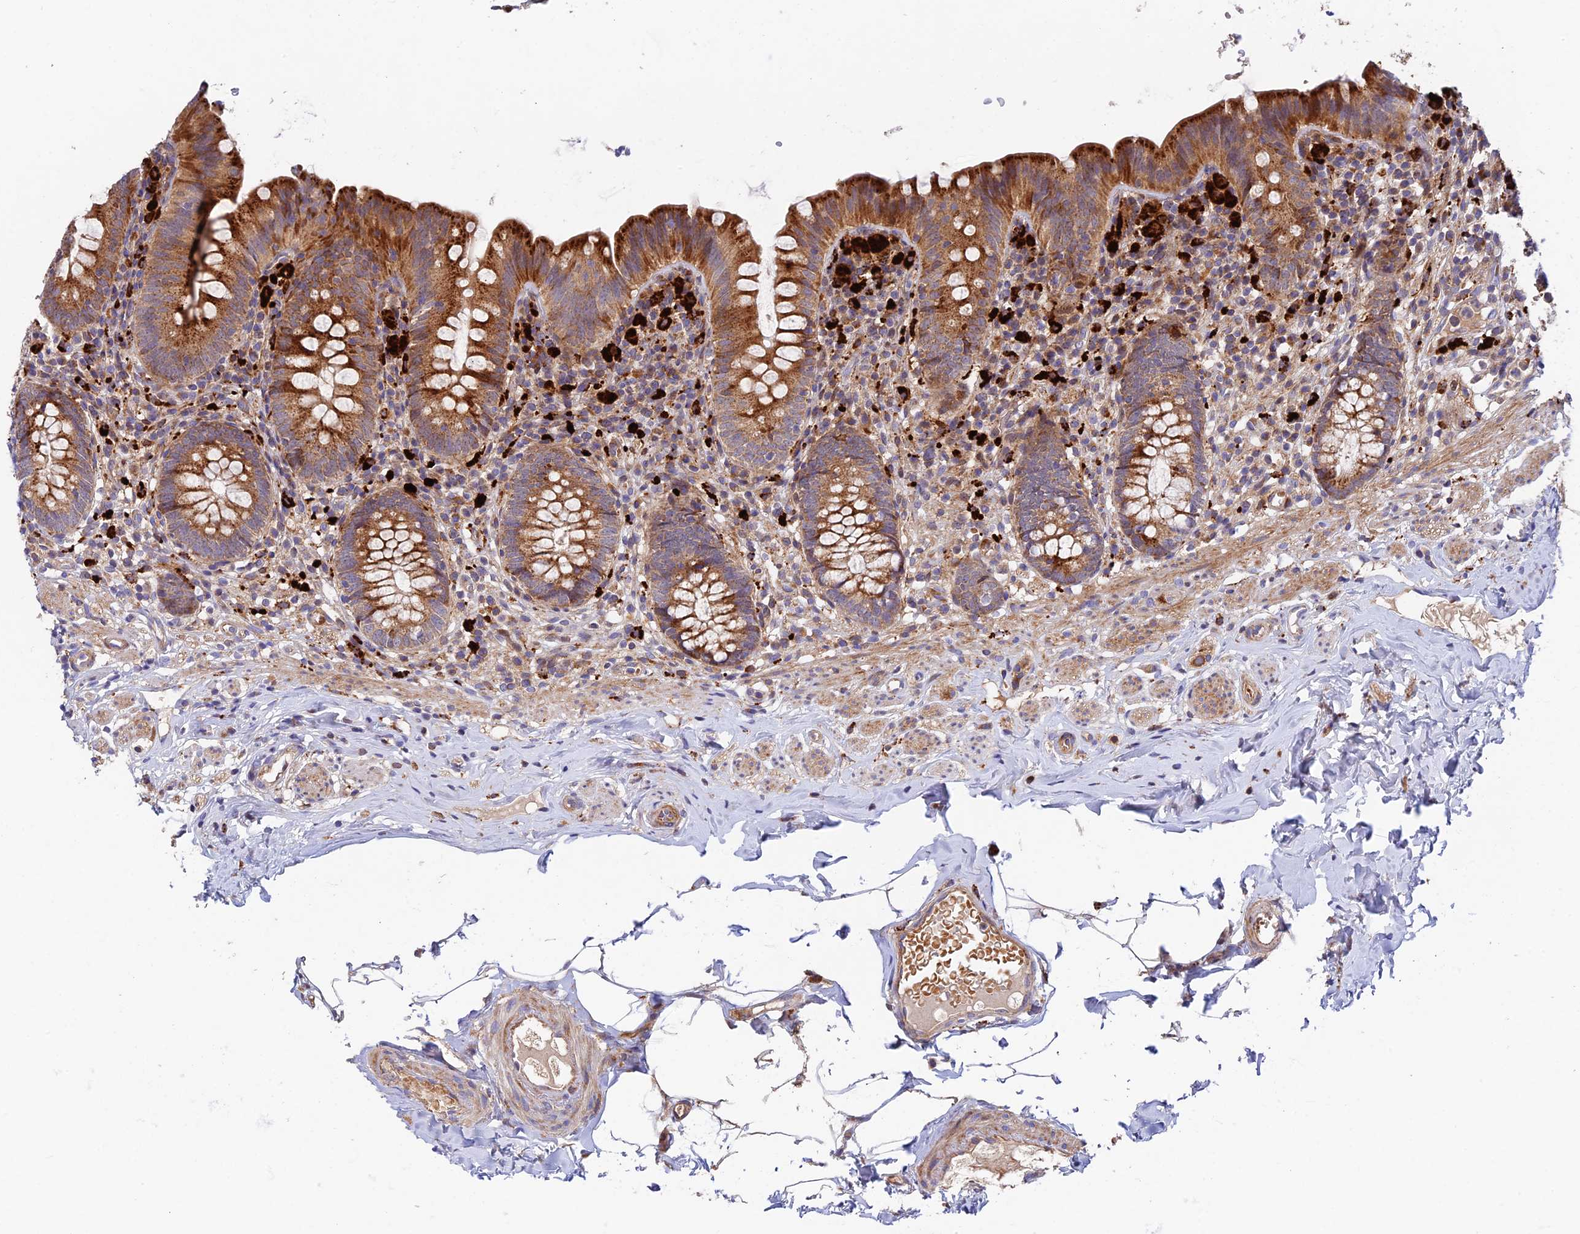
{"staining": {"intensity": "strong", "quantity": ">75%", "location": "cytoplasmic/membranous"}, "tissue": "appendix", "cell_type": "Glandular cells", "image_type": "normal", "snomed": [{"axis": "morphology", "description": "Normal tissue, NOS"}, {"axis": "topography", "description": "Appendix"}], "caption": "High-power microscopy captured an immunohistochemistry (IHC) image of normal appendix, revealing strong cytoplasmic/membranous staining in about >75% of glandular cells.", "gene": "FUOM", "patient": {"sex": "male", "age": 55}}